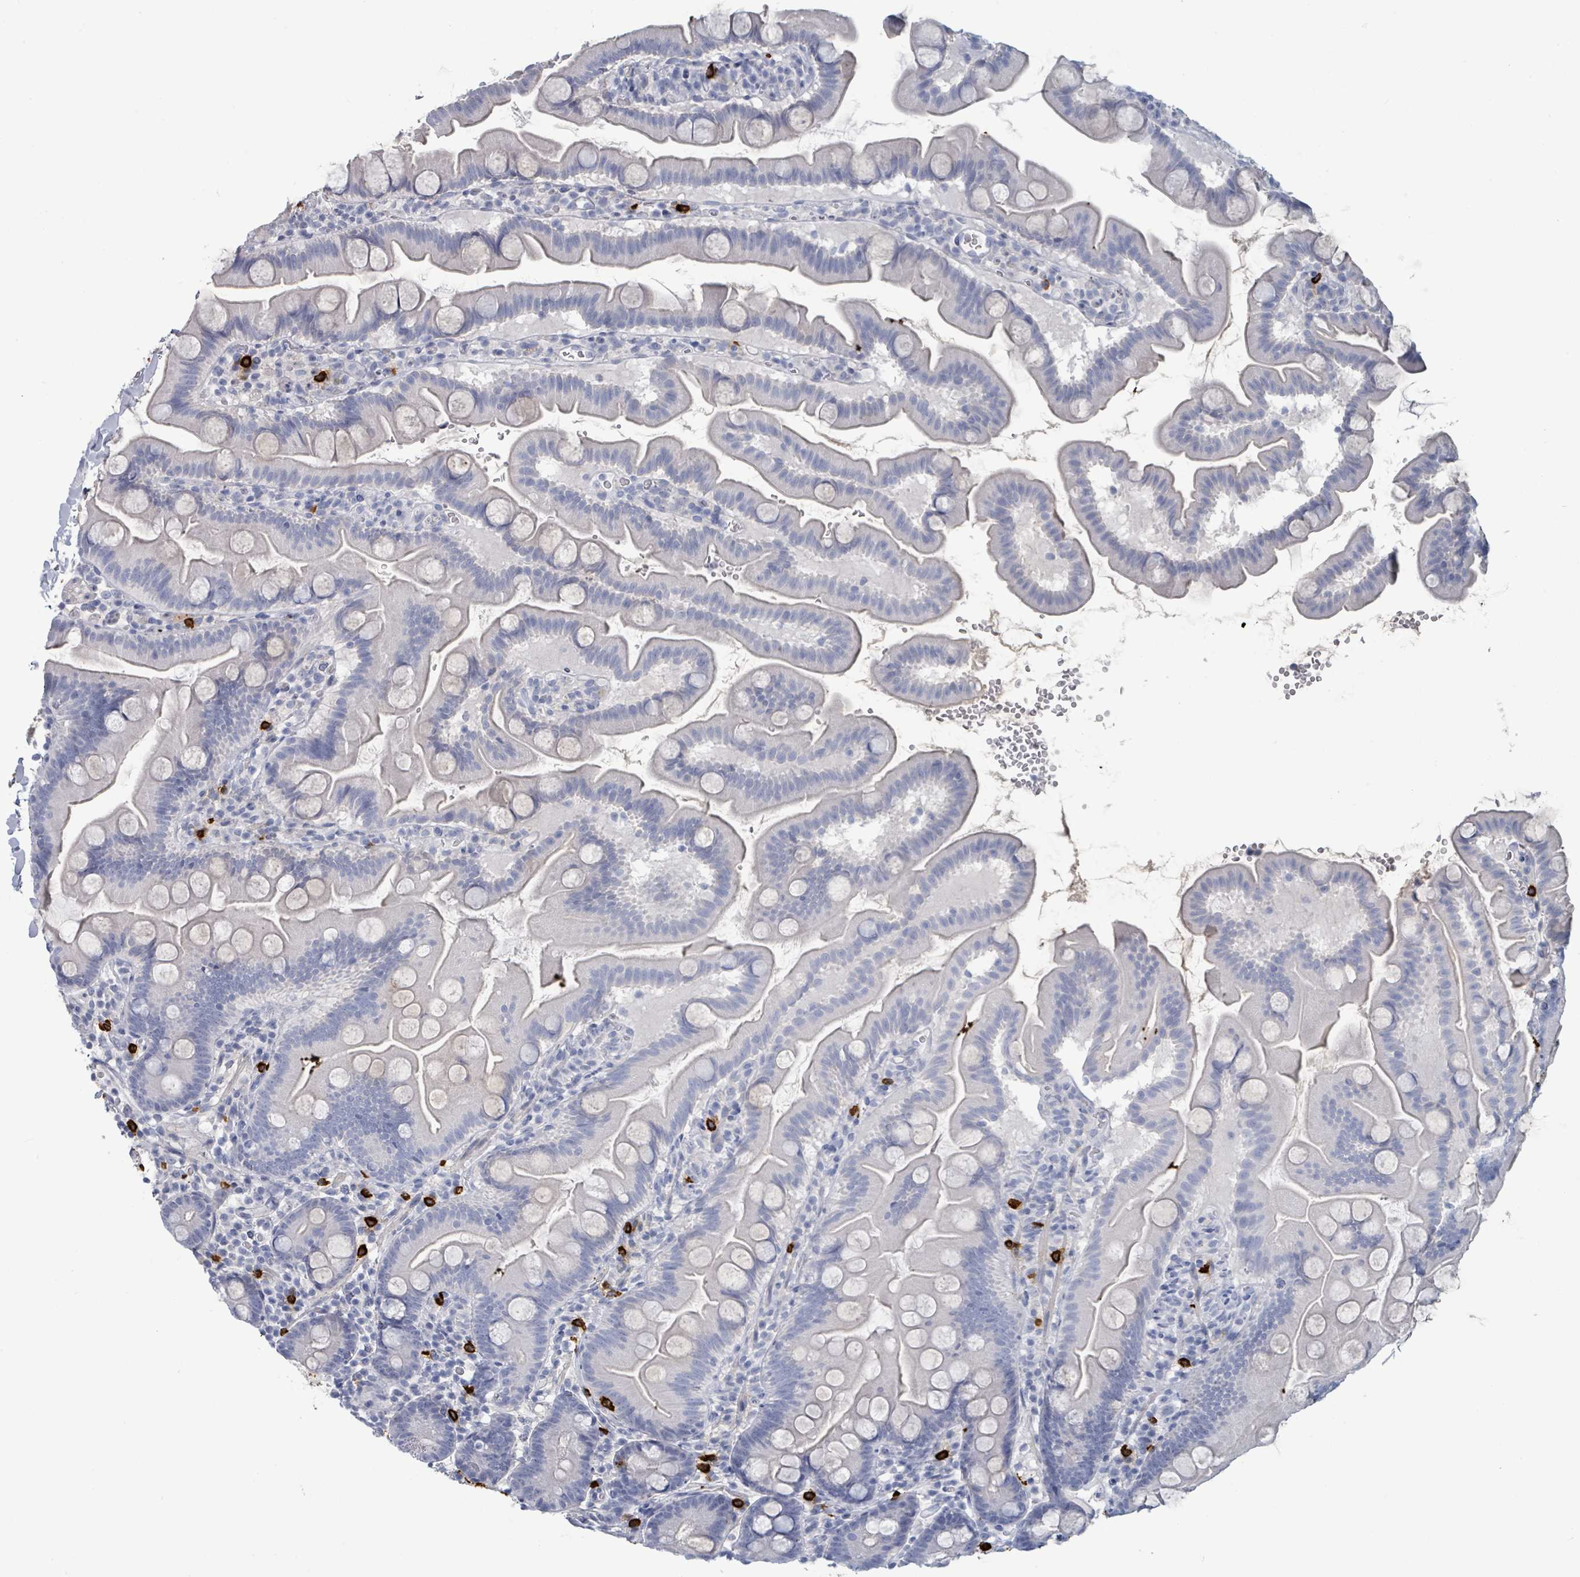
{"staining": {"intensity": "negative", "quantity": "none", "location": "none"}, "tissue": "small intestine", "cell_type": "Glandular cells", "image_type": "normal", "snomed": [{"axis": "morphology", "description": "Normal tissue, NOS"}, {"axis": "topography", "description": "Small intestine"}], "caption": "Normal small intestine was stained to show a protein in brown. There is no significant expression in glandular cells. Brightfield microscopy of immunohistochemistry (IHC) stained with DAB (brown) and hematoxylin (blue), captured at high magnification.", "gene": "VPS13D", "patient": {"sex": "female", "age": 68}}